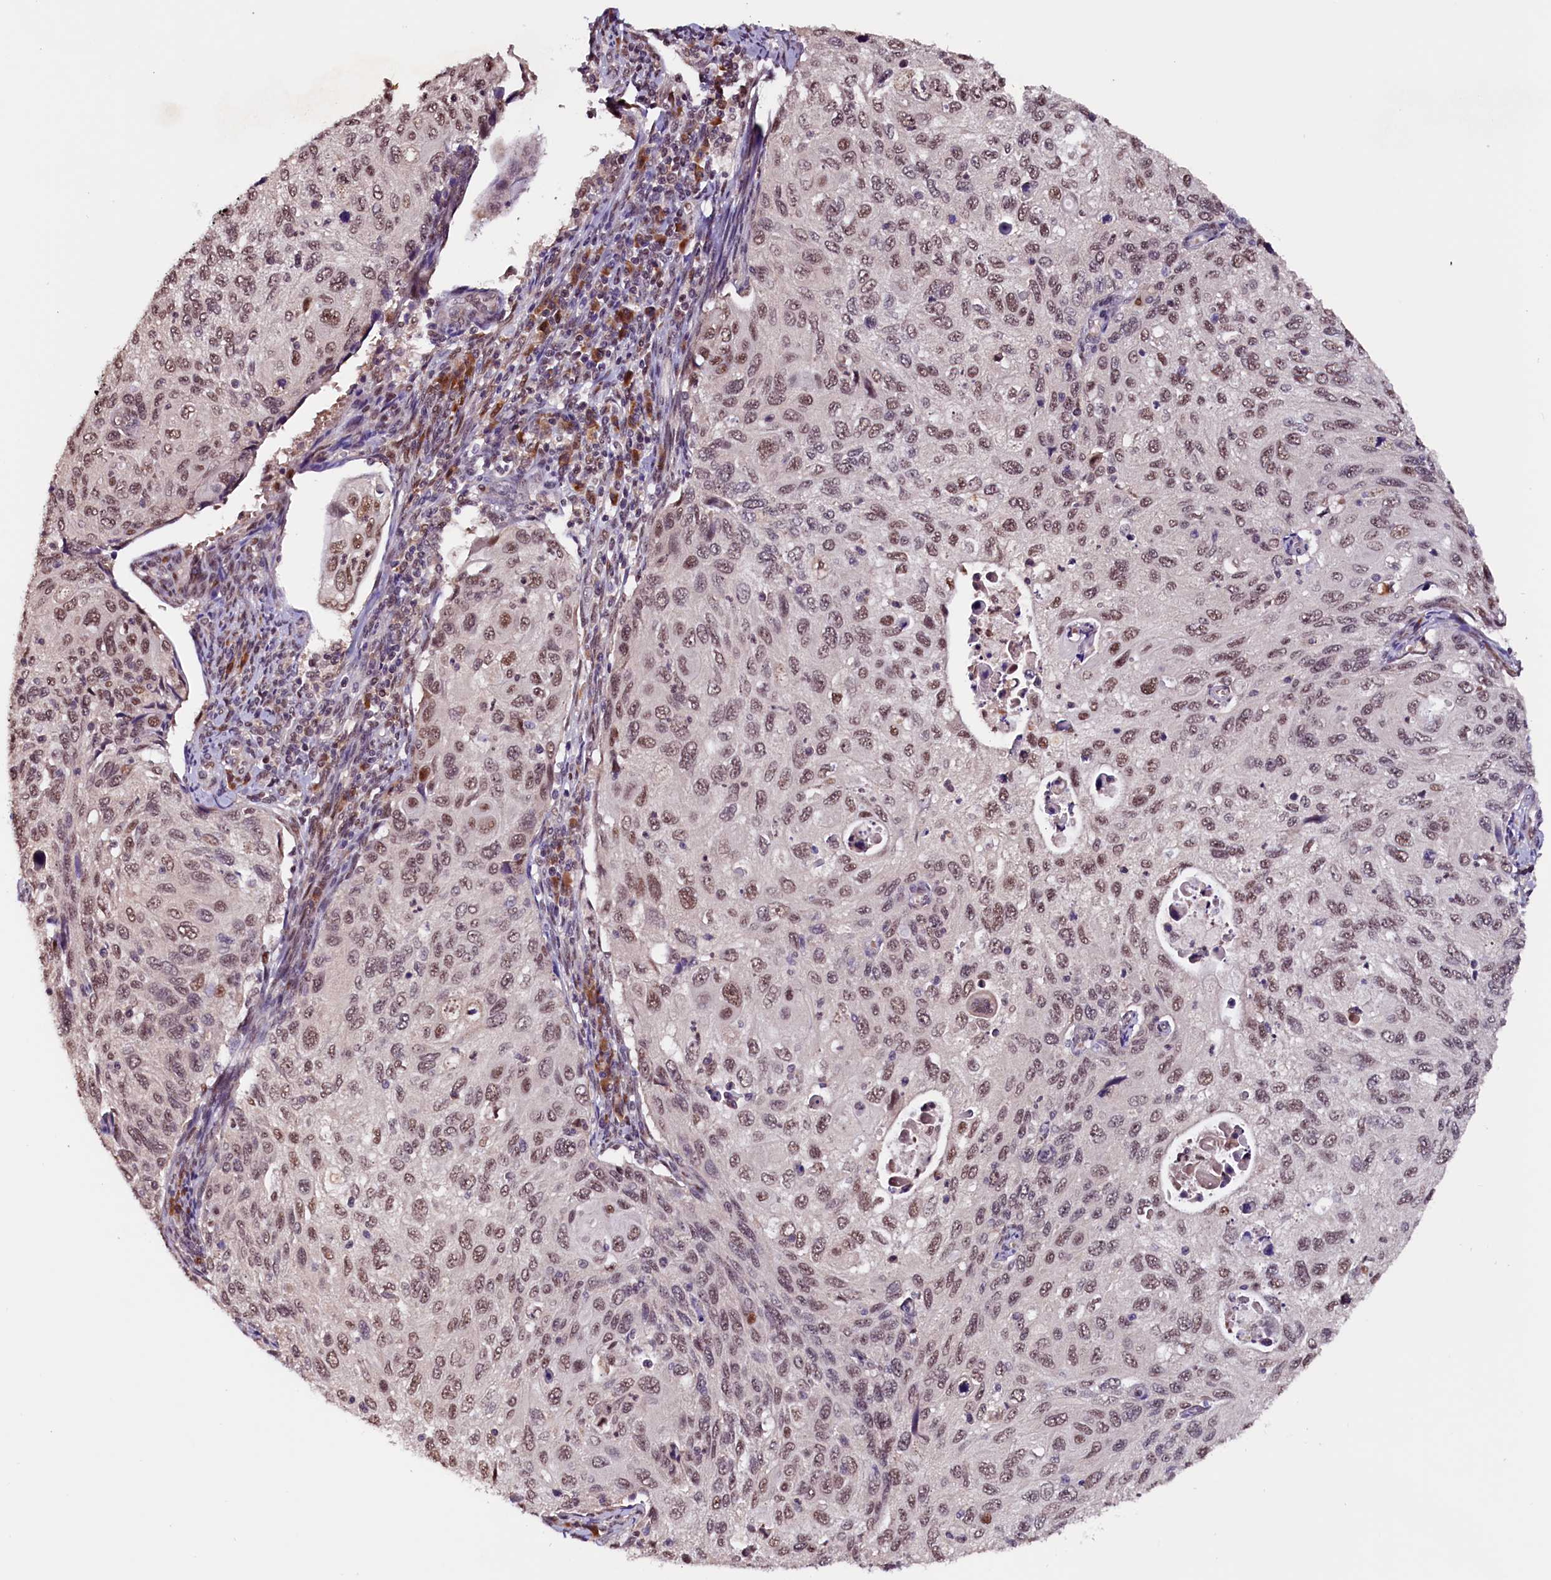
{"staining": {"intensity": "moderate", "quantity": ">75%", "location": "nuclear"}, "tissue": "cervical cancer", "cell_type": "Tumor cells", "image_type": "cancer", "snomed": [{"axis": "morphology", "description": "Squamous cell carcinoma, NOS"}, {"axis": "topography", "description": "Cervix"}], "caption": "This image reveals cervical squamous cell carcinoma stained with immunohistochemistry (IHC) to label a protein in brown. The nuclear of tumor cells show moderate positivity for the protein. Nuclei are counter-stained blue.", "gene": "RNMT", "patient": {"sex": "female", "age": 70}}